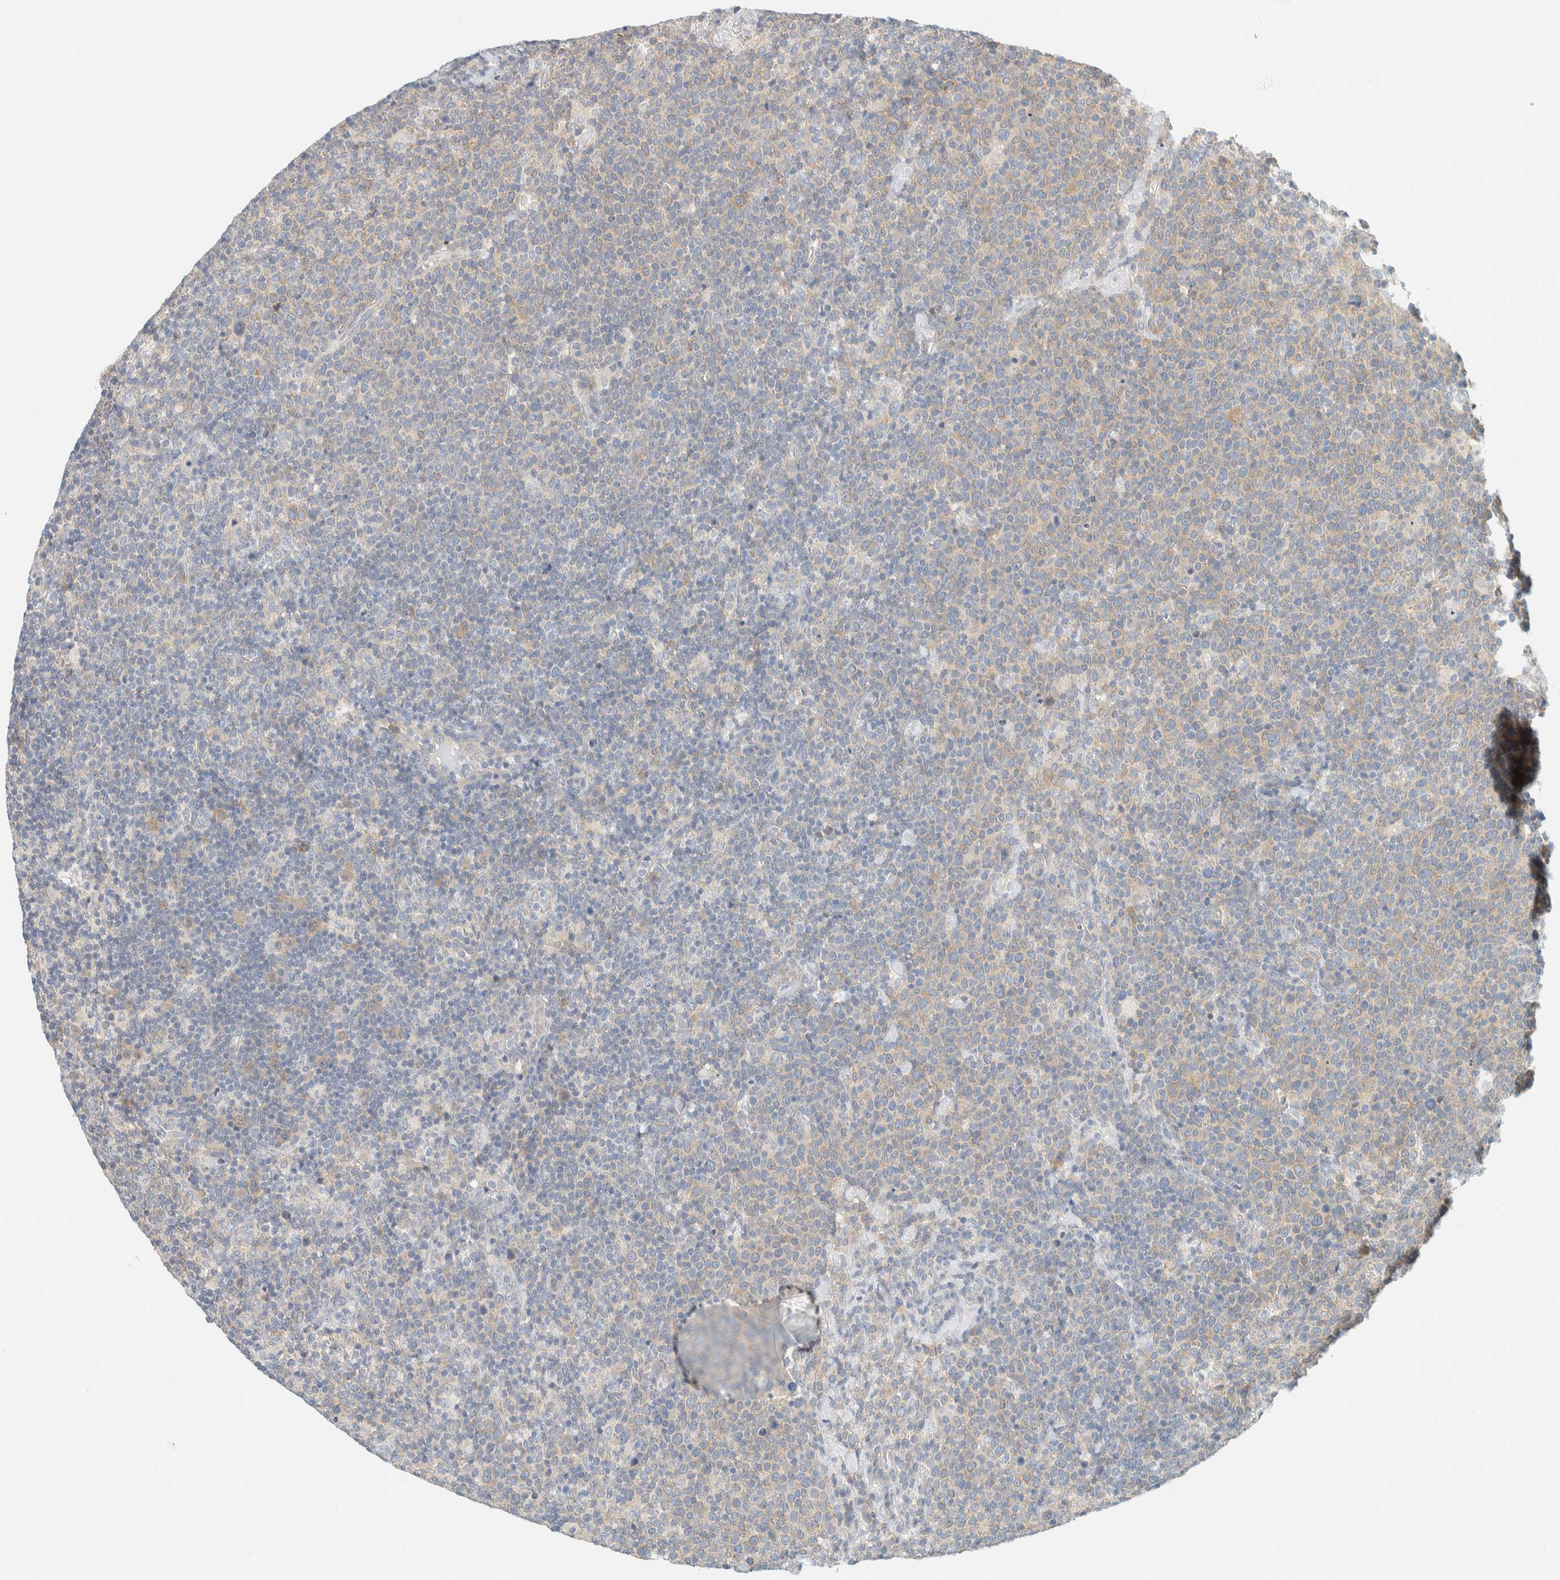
{"staining": {"intensity": "weak", "quantity": "25%-75%", "location": "cytoplasmic/membranous"}, "tissue": "lymphoma", "cell_type": "Tumor cells", "image_type": "cancer", "snomed": [{"axis": "morphology", "description": "Malignant lymphoma, non-Hodgkin's type, High grade"}, {"axis": "topography", "description": "Lymph node"}], "caption": "There is low levels of weak cytoplasmic/membranous positivity in tumor cells of high-grade malignant lymphoma, non-Hodgkin's type, as demonstrated by immunohistochemical staining (brown color).", "gene": "PTGES3L-AARSD1", "patient": {"sex": "male", "age": 61}}